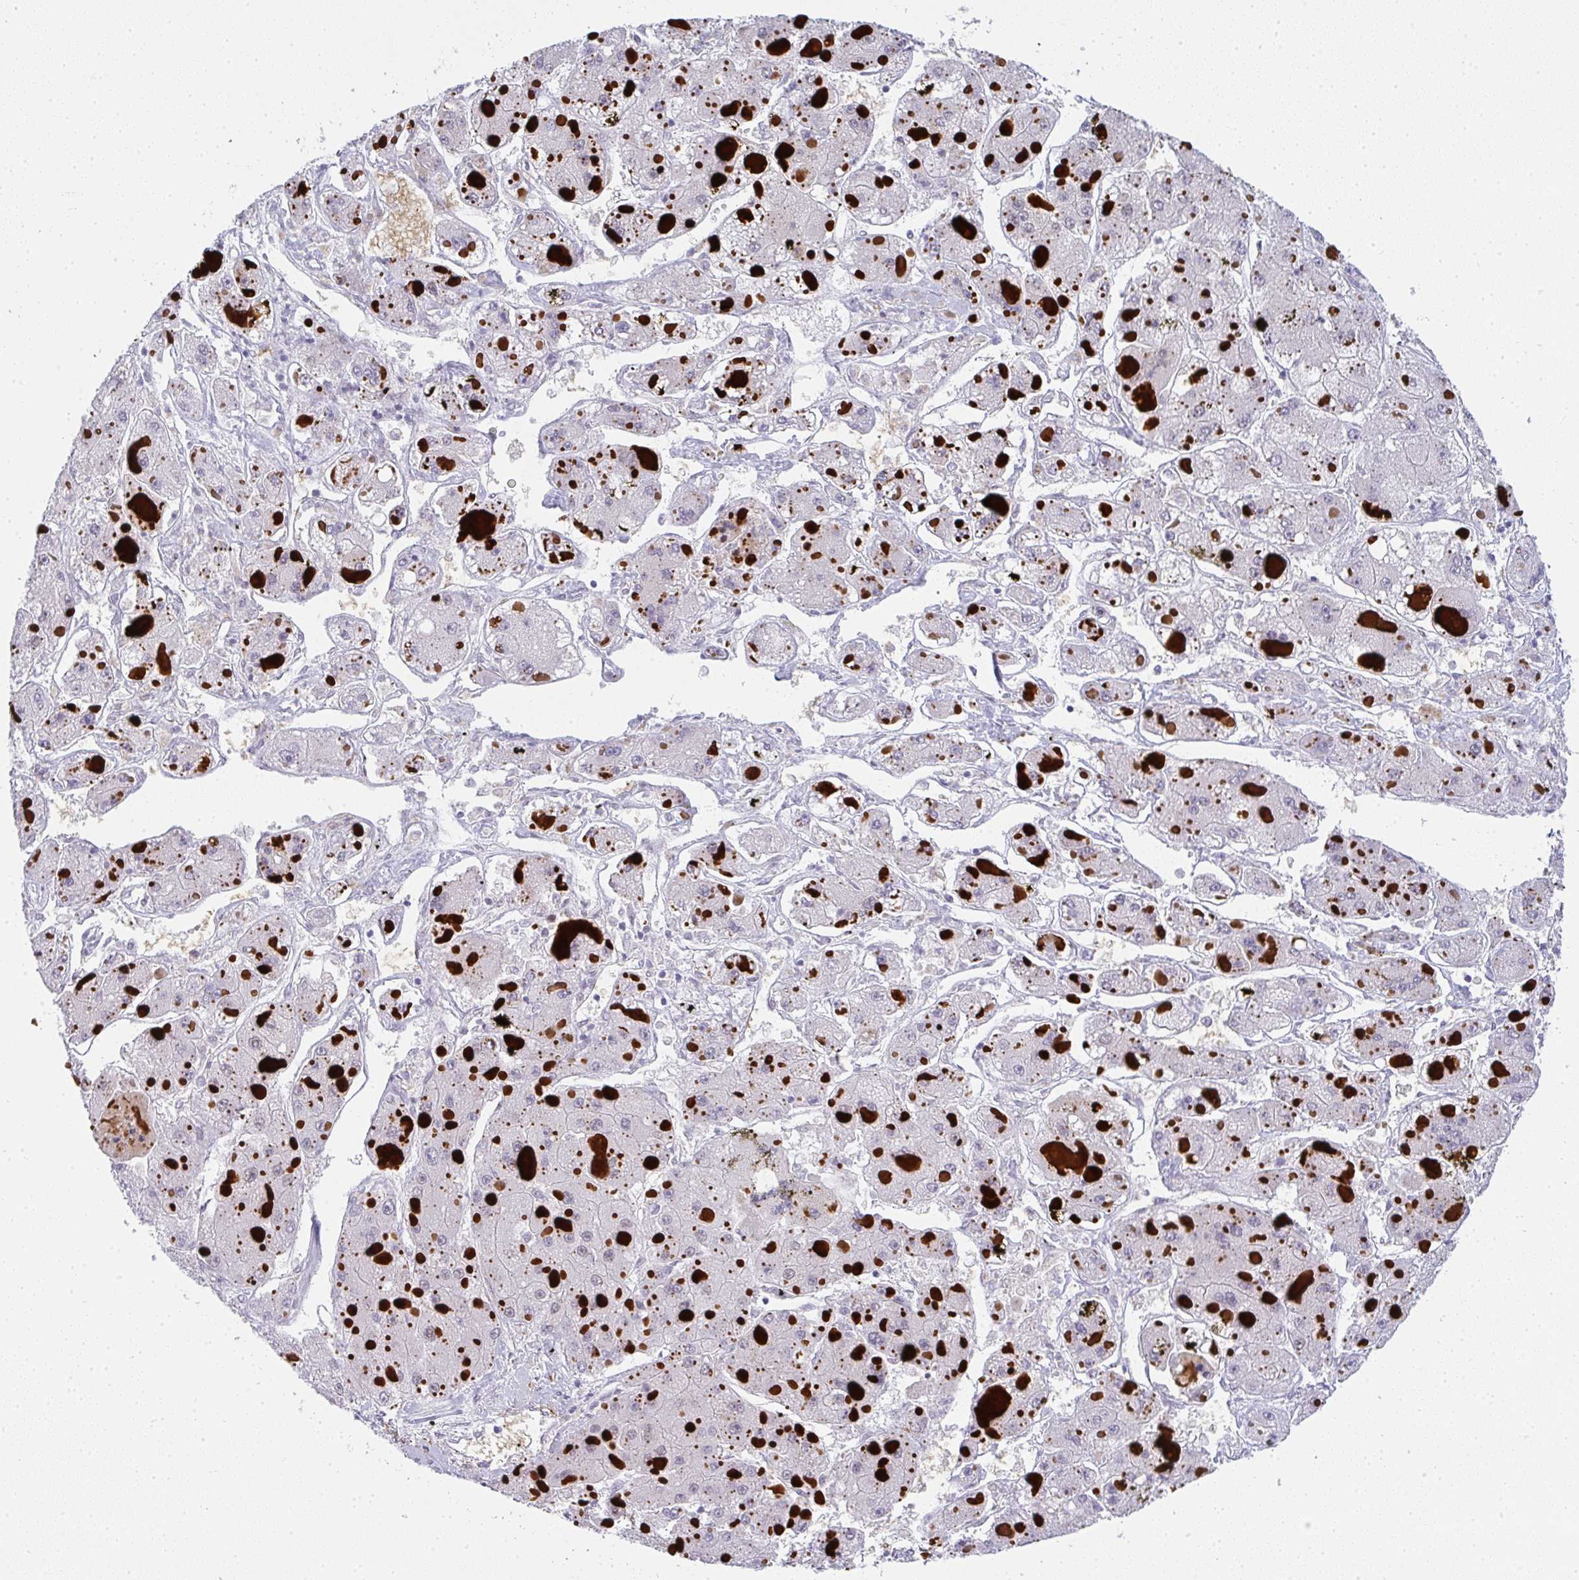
{"staining": {"intensity": "negative", "quantity": "none", "location": "none"}, "tissue": "liver cancer", "cell_type": "Tumor cells", "image_type": "cancer", "snomed": [{"axis": "morphology", "description": "Carcinoma, Hepatocellular, NOS"}, {"axis": "topography", "description": "Liver"}], "caption": "There is no significant expression in tumor cells of liver hepatocellular carcinoma.", "gene": "TNMD", "patient": {"sex": "female", "age": 73}}